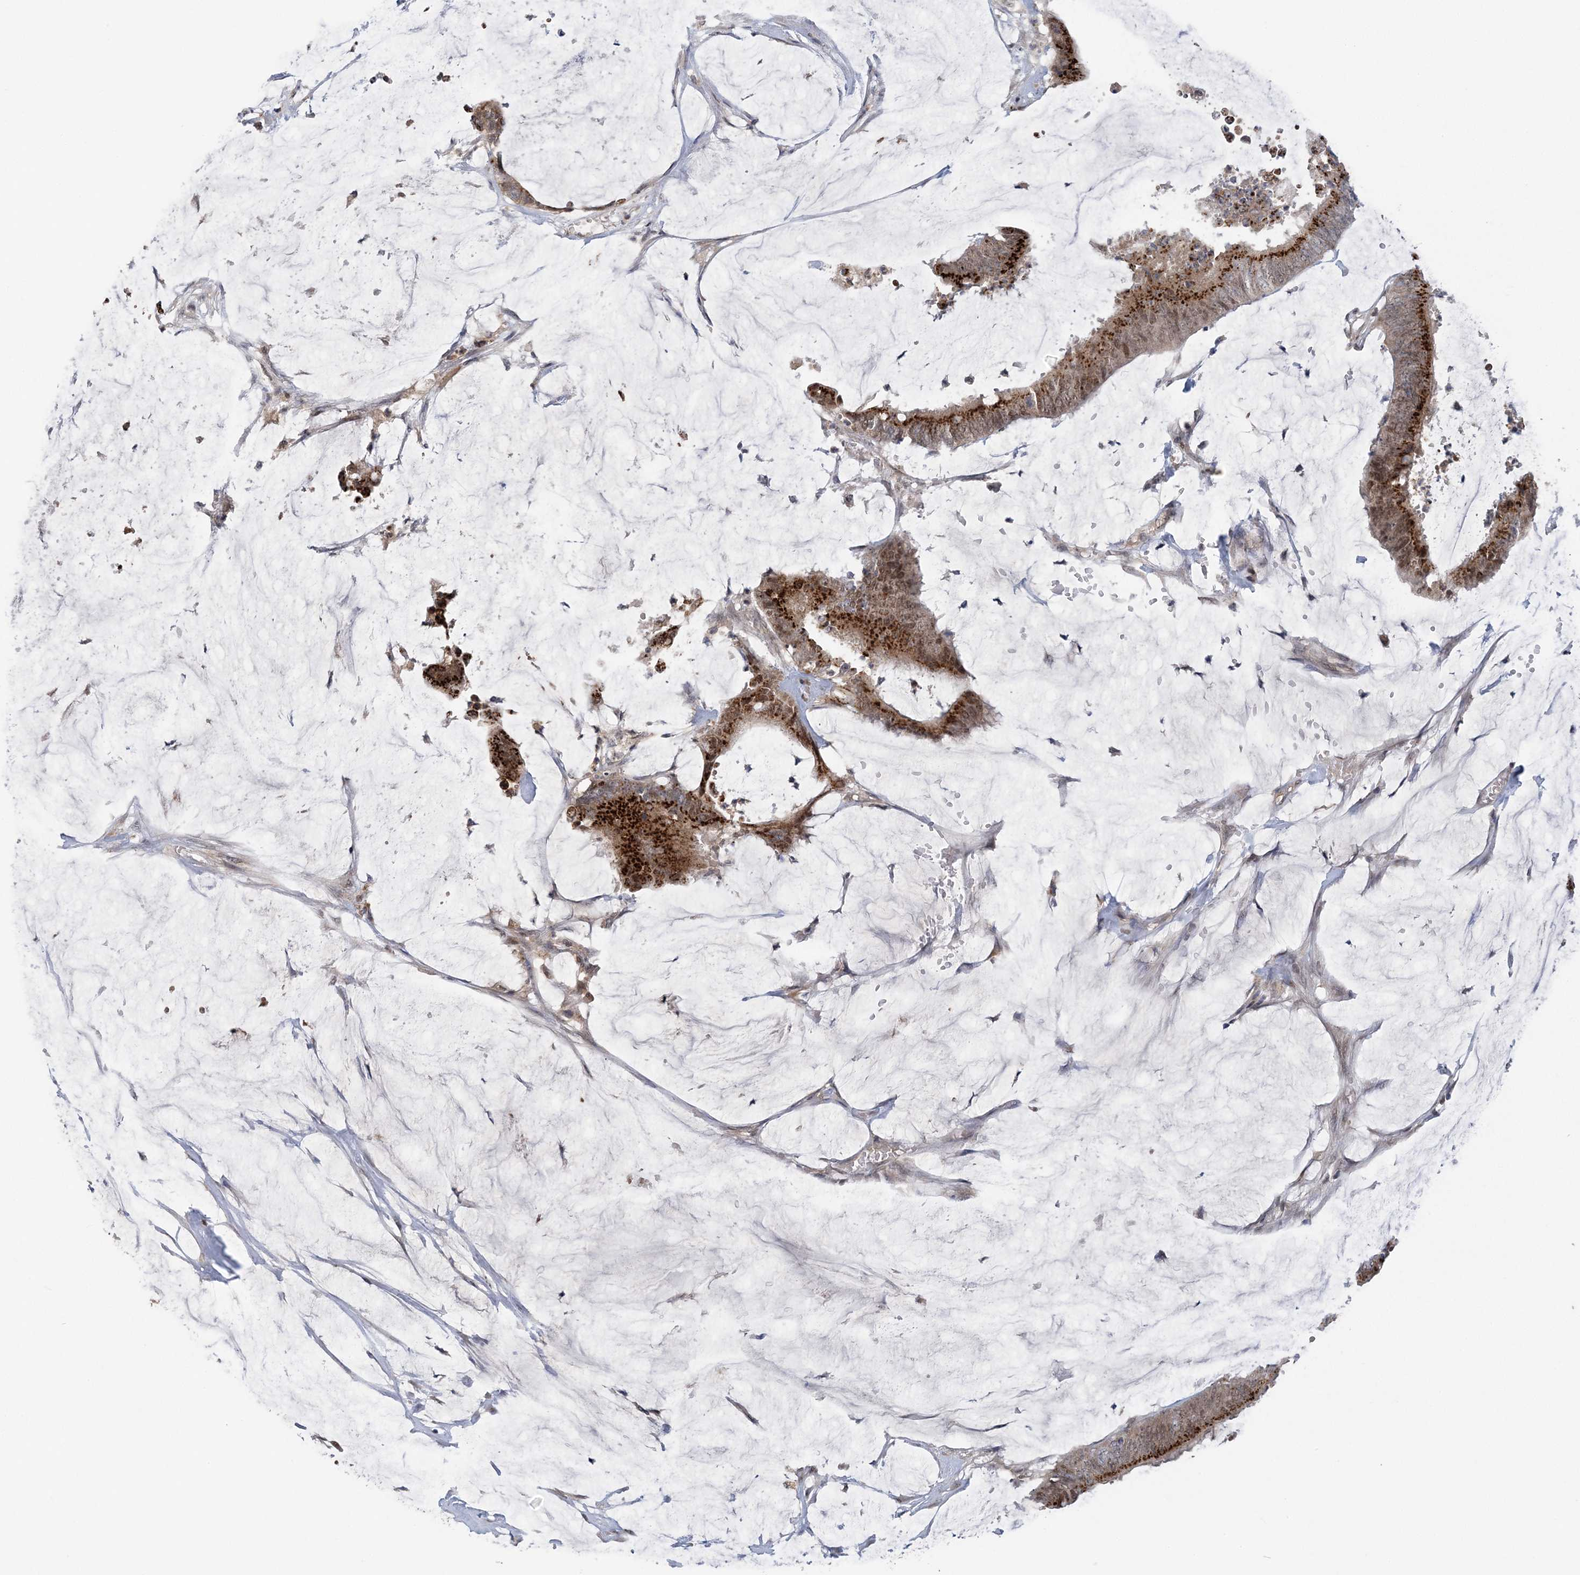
{"staining": {"intensity": "strong", "quantity": ">75%", "location": "cytoplasmic/membranous,nuclear"}, "tissue": "colorectal cancer", "cell_type": "Tumor cells", "image_type": "cancer", "snomed": [{"axis": "morphology", "description": "Adenocarcinoma, NOS"}, {"axis": "topography", "description": "Rectum"}], "caption": "Protein expression by IHC reveals strong cytoplasmic/membranous and nuclear staining in about >75% of tumor cells in colorectal adenocarcinoma.", "gene": "ZBTB7A", "patient": {"sex": "female", "age": 66}}